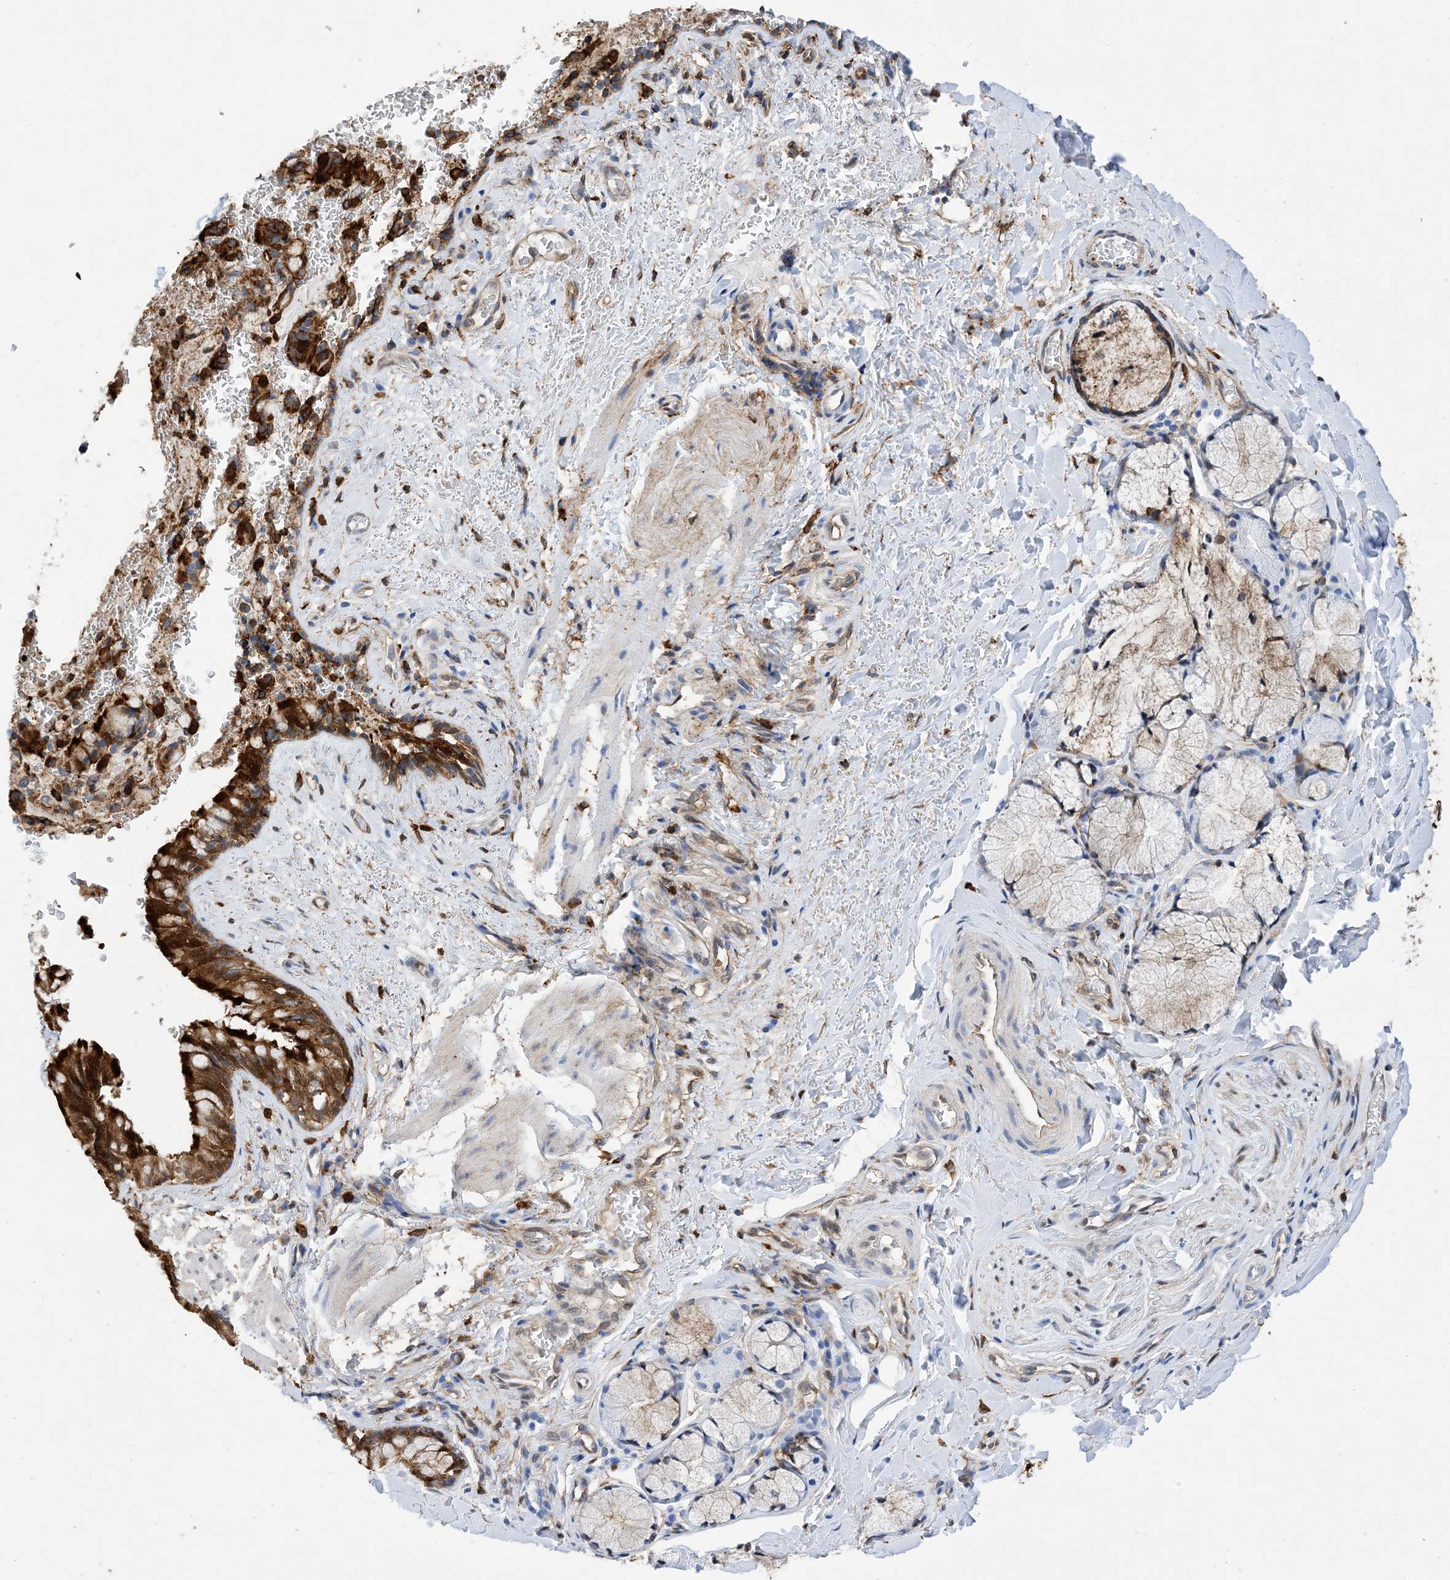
{"staining": {"intensity": "strong", "quantity": ">75%", "location": "cytoplasmic/membranous"}, "tissue": "bronchus", "cell_type": "Respiratory epithelial cells", "image_type": "normal", "snomed": [{"axis": "morphology", "description": "Normal tissue, NOS"}, {"axis": "topography", "description": "Cartilage tissue"}, {"axis": "topography", "description": "Bronchus"}], "caption": "A brown stain highlights strong cytoplasmic/membranous positivity of a protein in respiratory epithelial cells of unremarkable human bronchus.", "gene": "ANXA1", "patient": {"sex": "female", "age": 36}}